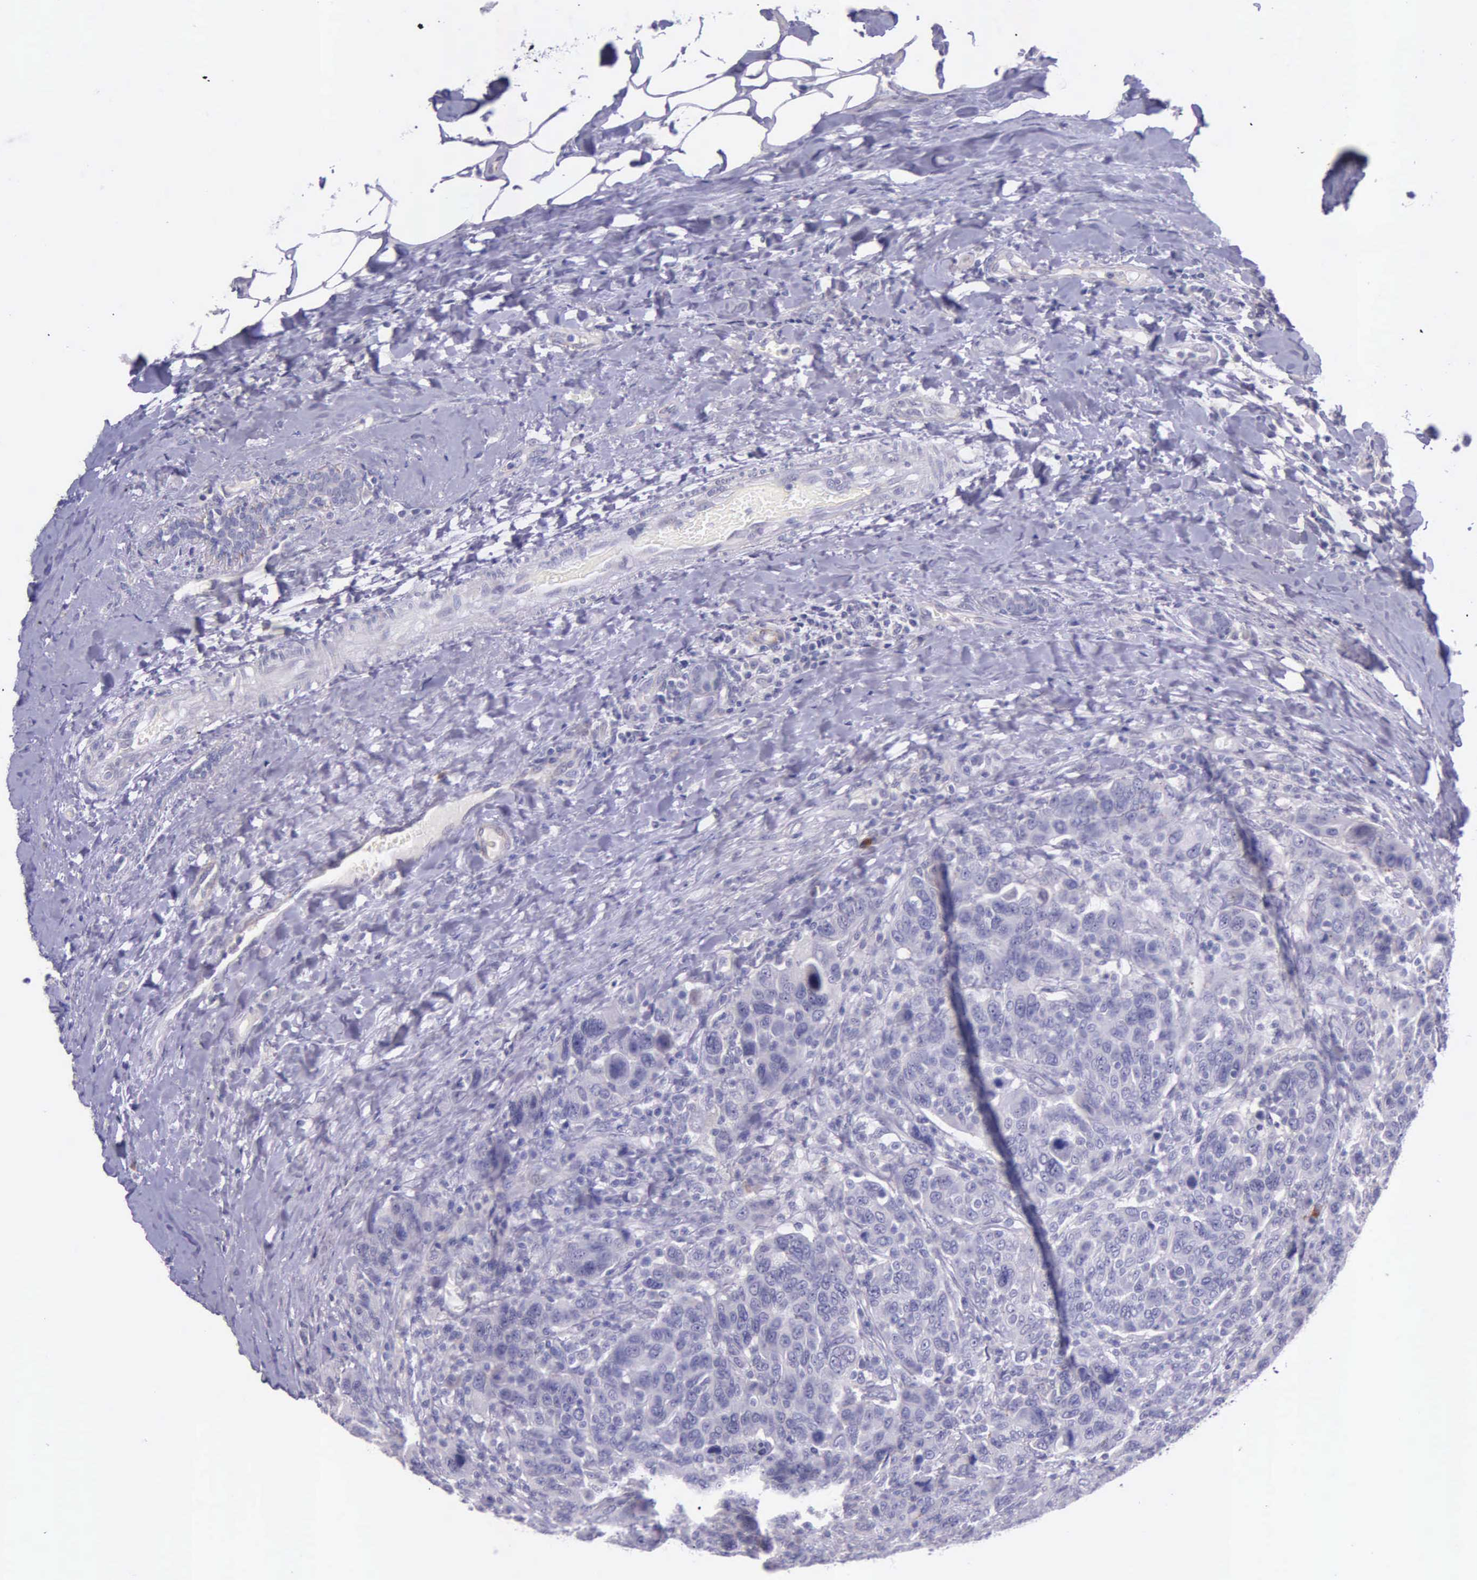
{"staining": {"intensity": "negative", "quantity": "none", "location": "none"}, "tissue": "breast cancer", "cell_type": "Tumor cells", "image_type": "cancer", "snomed": [{"axis": "morphology", "description": "Duct carcinoma"}, {"axis": "topography", "description": "Breast"}], "caption": "Breast cancer (intraductal carcinoma) was stained to show a protein in brown. There is no significant staining in tumor cells.", "gene": "THSD7A", "patient": {"sex": "female", "age": 37}}